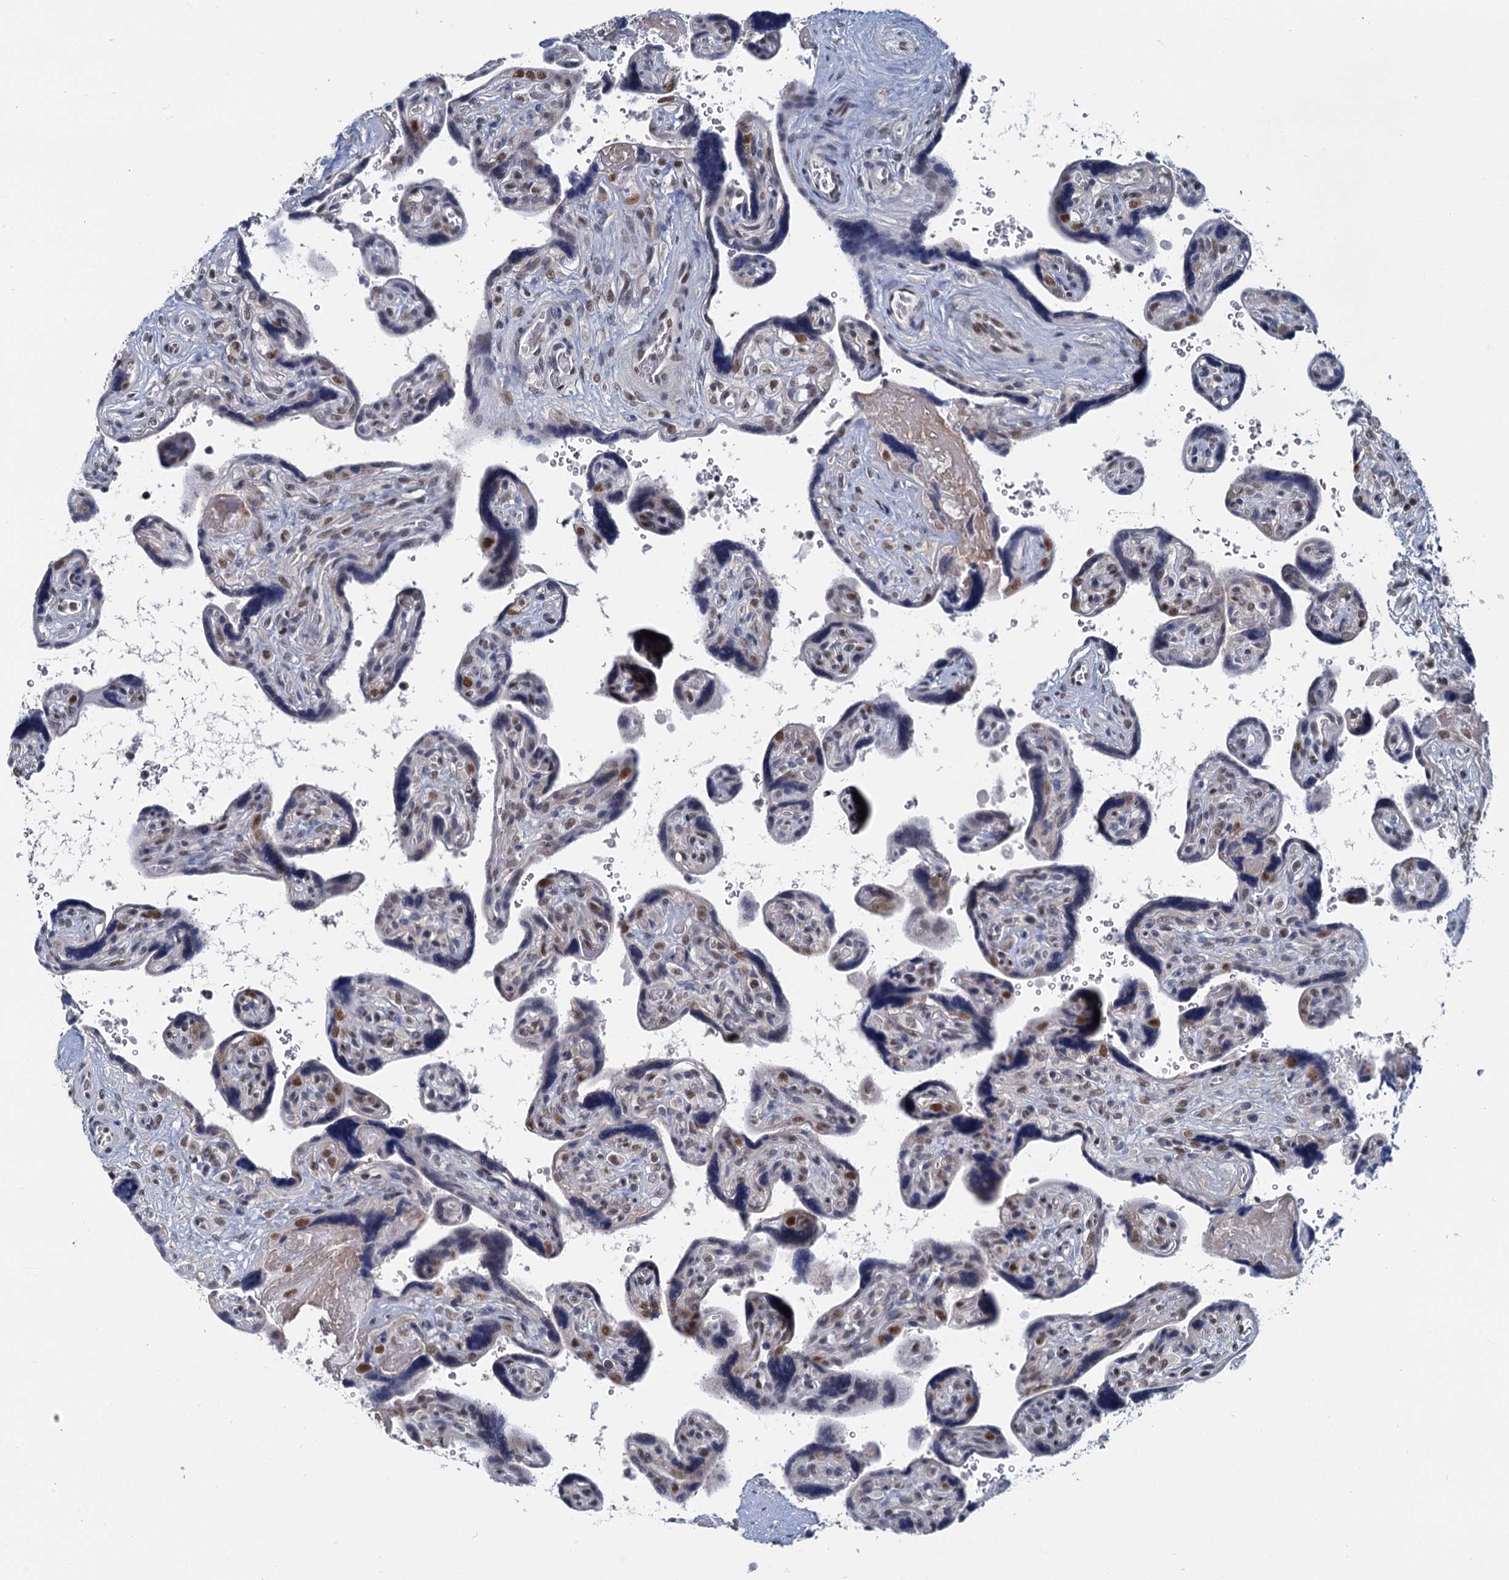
{"staining": {"intensity": "moderate", "quantity": "<25%", "location": "nuclear"}, "tissue": "placenta", "cell_type": "Trophoblastic cells", "image_type": "normal", "snomed": [{"axis": "morphology", "description": "Normal tissue, NOS"}, {"axis": "topography", "description": "Placenta"}], "caption": "Immunohistochemical staining of benign human placenta exhibits low levels of moderate nuclear positivity in about <25% of trophoblastic cells.", "gene": "RPRD1A", "patient": {"sex": "female", "age": 39}}